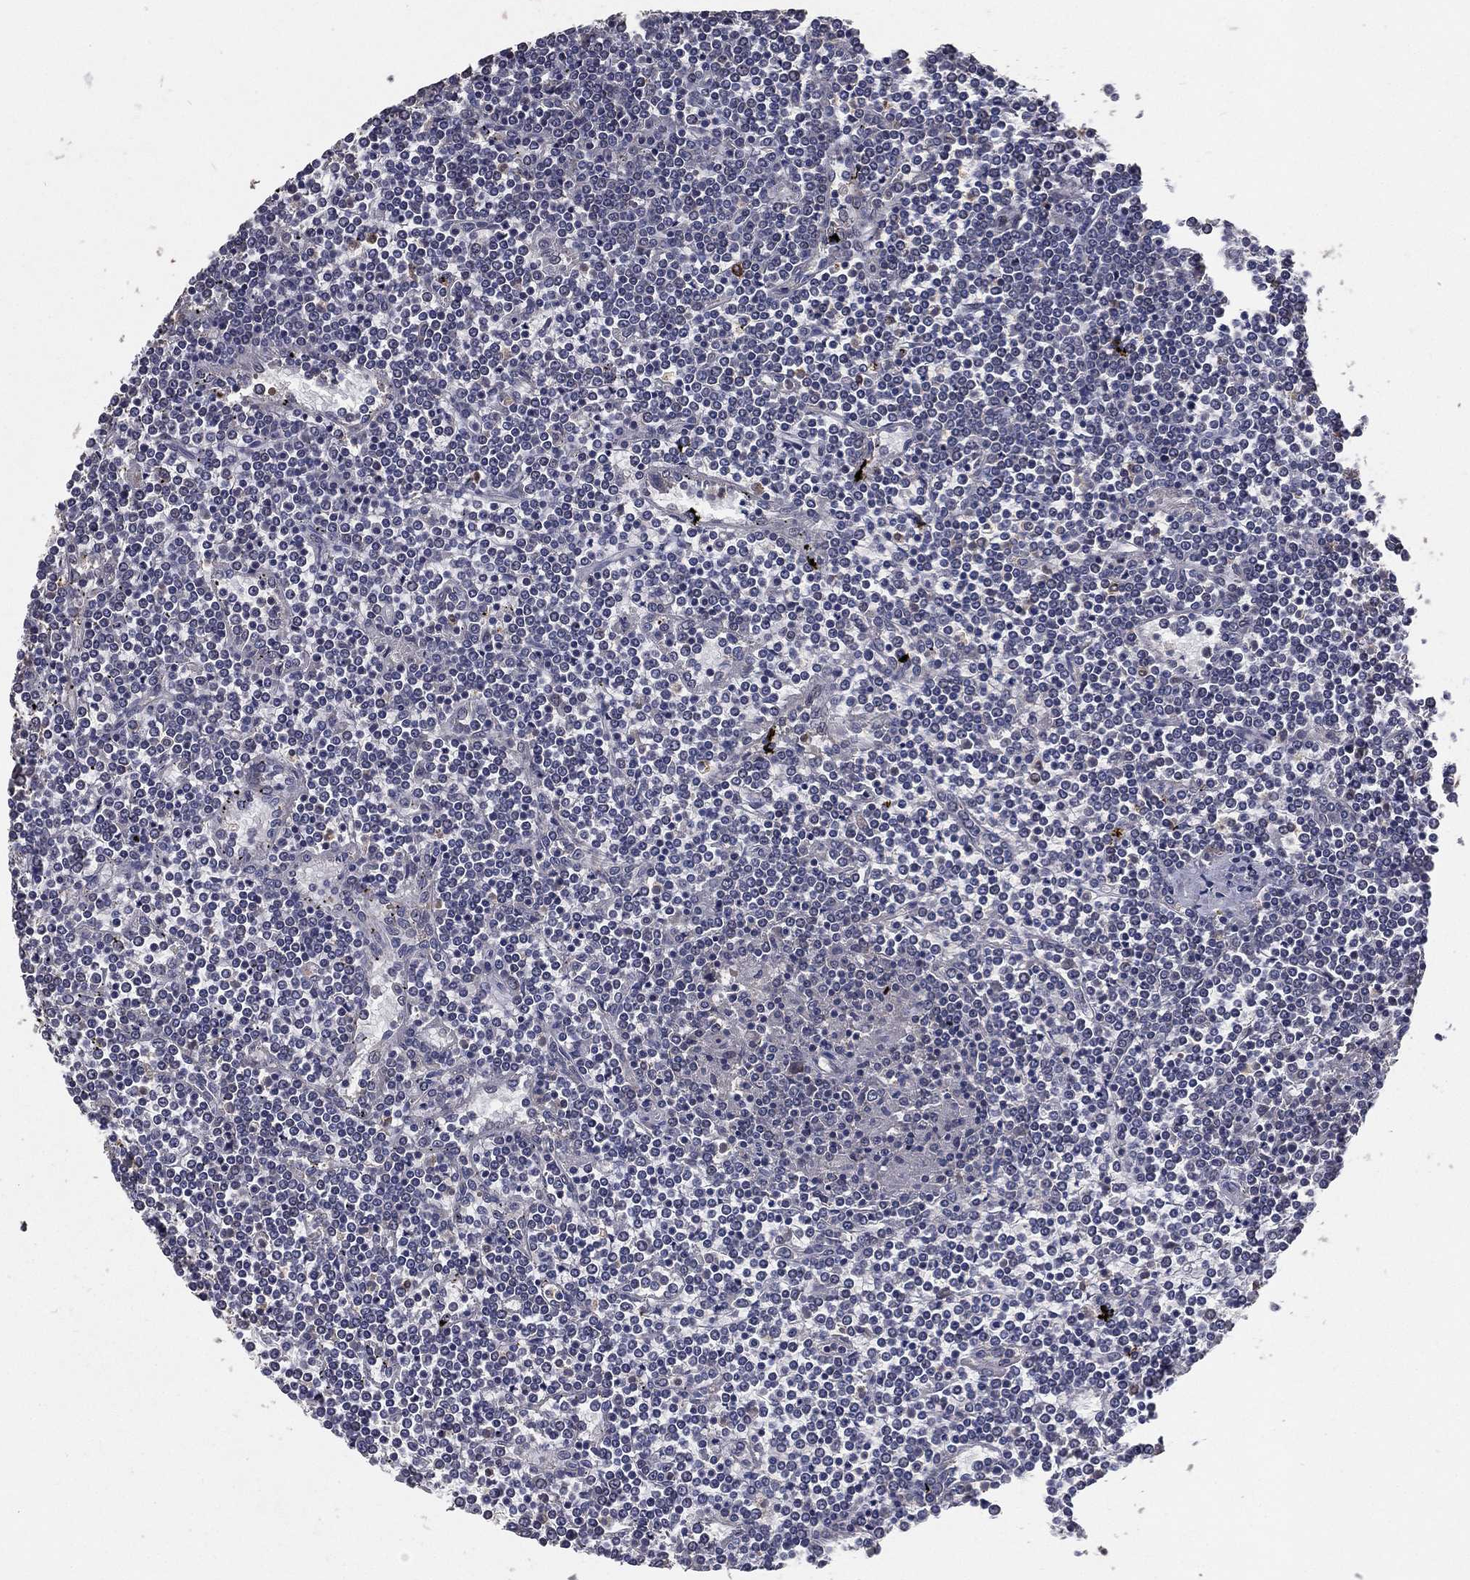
{"staining": {"intensity": "negative", "quantity": "none", "location": "none"}, "tissue": "lymphoma", "cell_type": "Tumor cells", "image_type": "cancer", "snomed": [{"axis": "morphology", "description": "Malignant lymphoma, non-Hodgkin's type, Low grade"}, {"axis": "topography", "description": "Spleen"}], "caption": "A micrograph of human lymphoma is negative for staining in tumor cells. (Stains: DAB immunohistochemistry with hematoxylin counter stain, Microscopy: brightfield microscopy at high magnification).", "gene": "PCNT", "patient": {"sex": "female", "age": 19}}